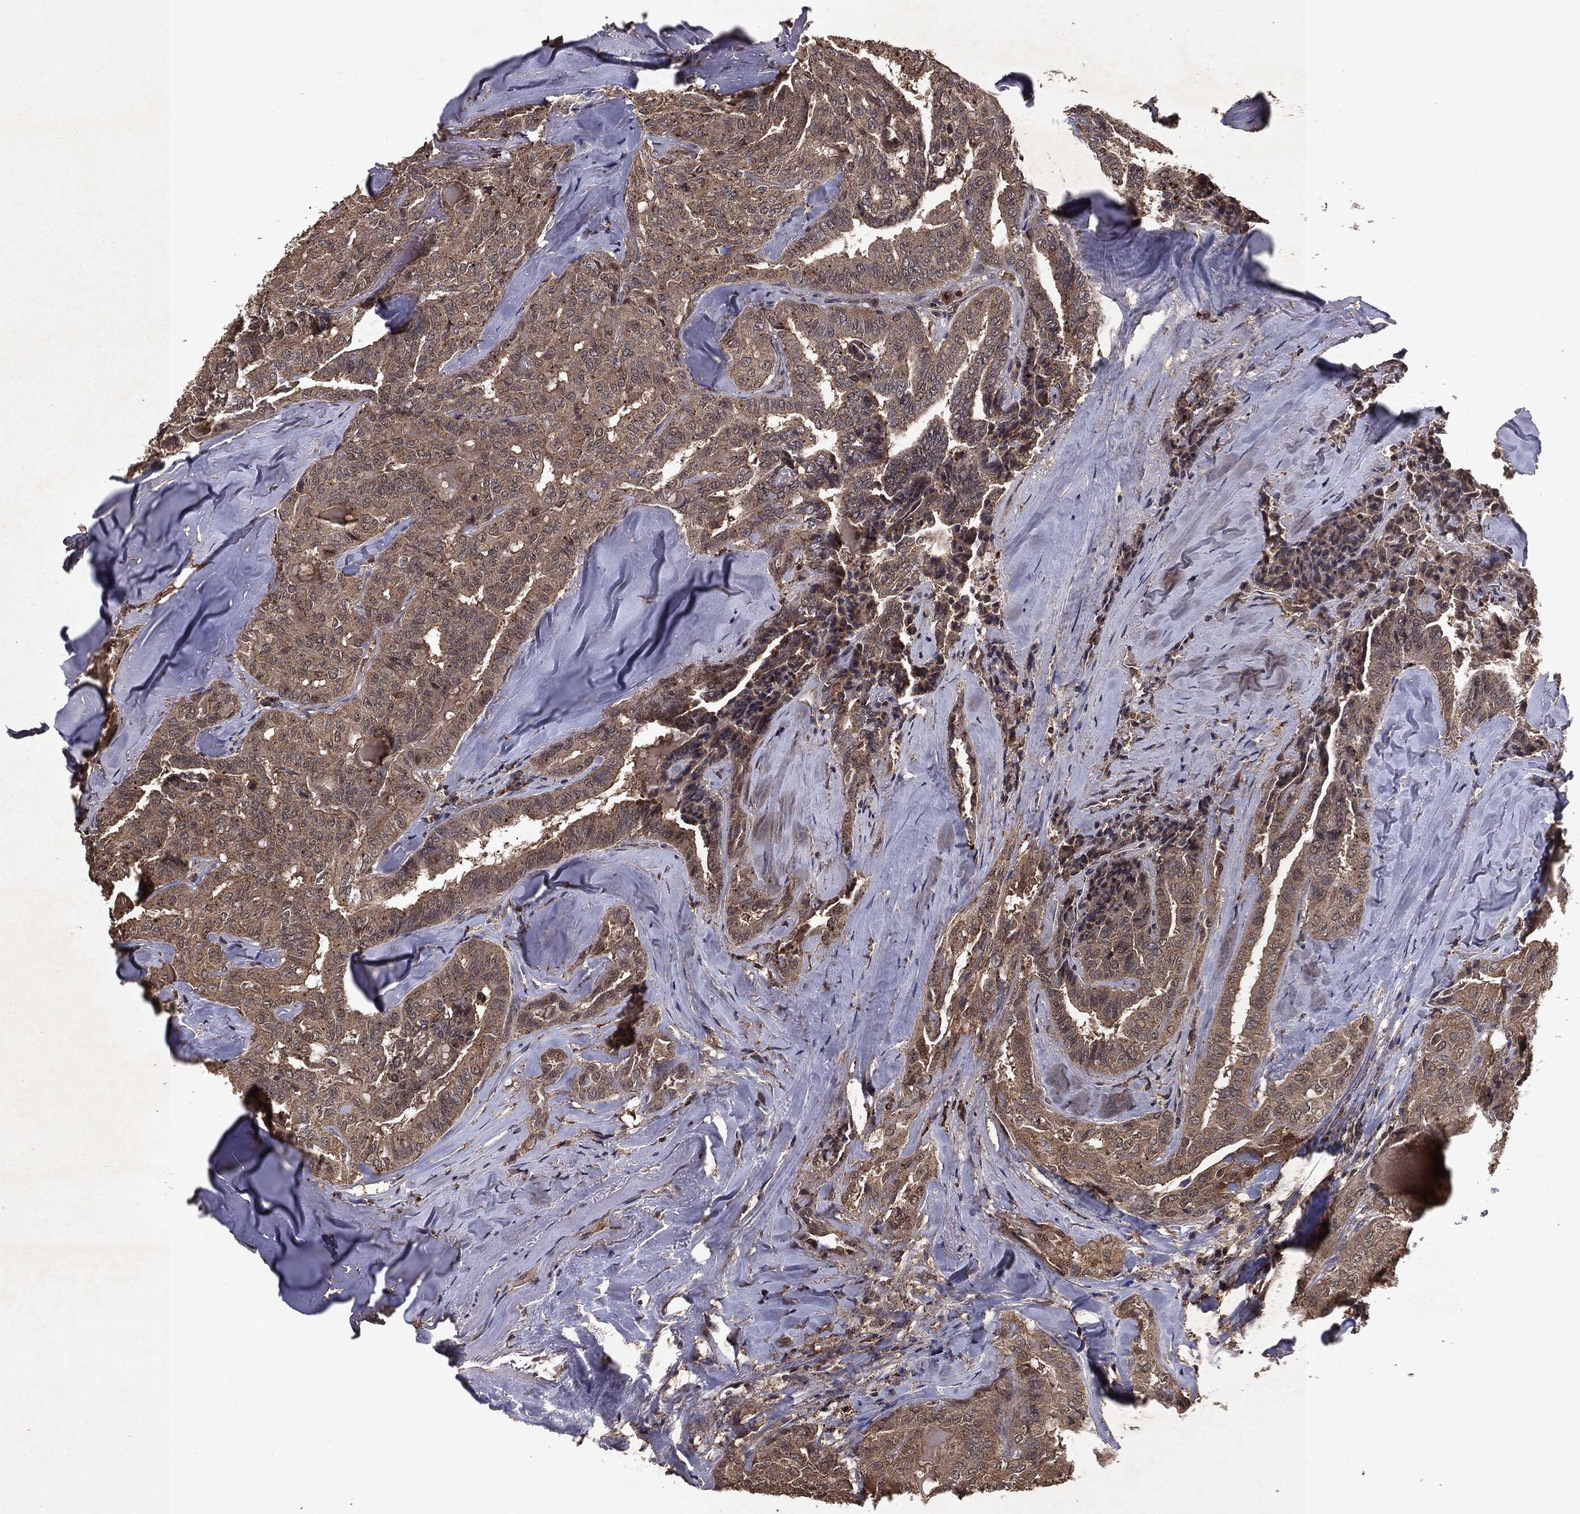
{"staining": {"intensity": "weak", "quantity": ">75%", "location": "cytoplasmic/membranous"}, "tissue": "thyroid cancer", "cell_type": "Tumor cells", "image_type": "cancer", "snomed": [{"axis": "morphology", "description": "Papillary adenocarcinoma, NOS"}, {"axis": "topography", "description": "Thyroid gland"}], "caption": "Immunohistochemical staining of human thyroid cancer (papillary adenocarcinoma) demonstrates low levels of weak cytoplasmic/membranous protein staining in approximately >75% of tumor cells.", "gene": "MTOR", "patient": {"sex": "female", "age": 68}}